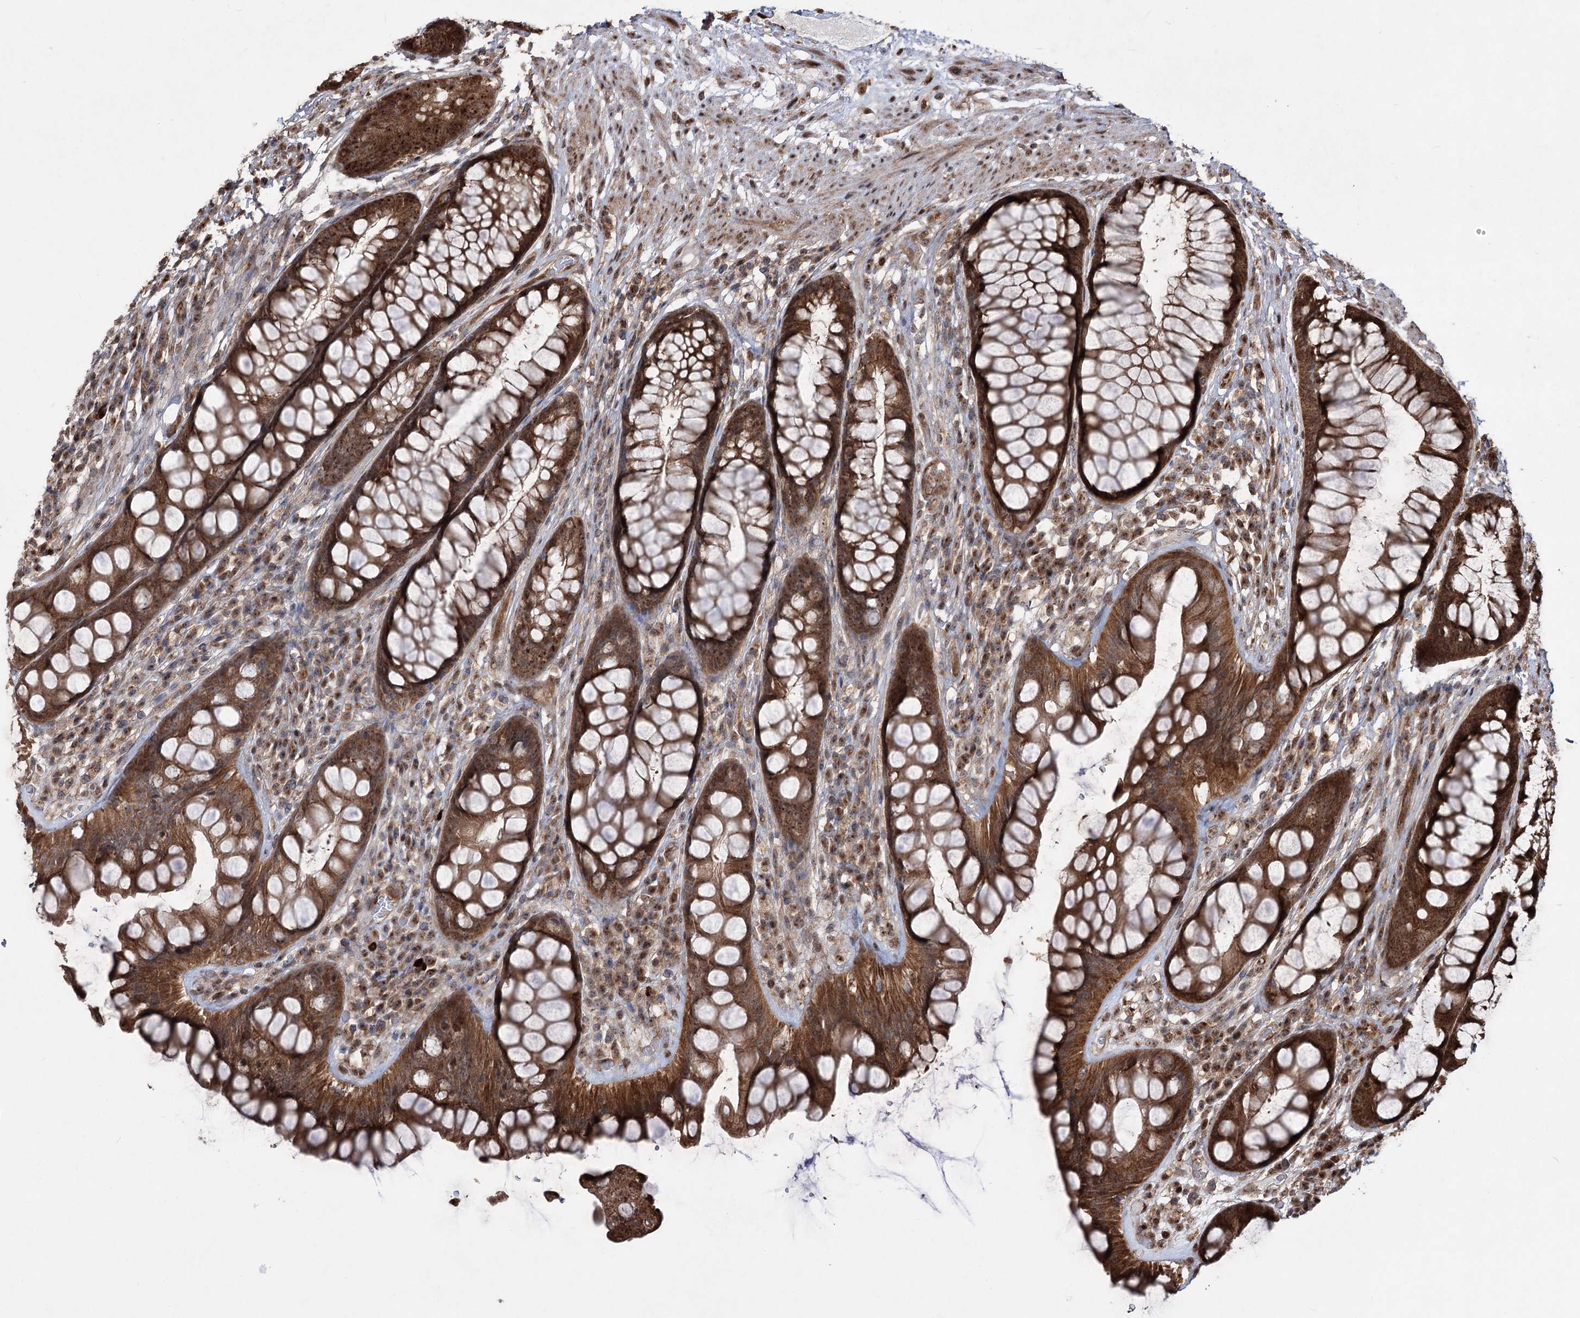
{"staining": {"intensity": "strong", "quantity": ">75%", "location": "cytoplasmic/membranous,nuclear"}, "tissue": "rectum", "cell_type": "Glandular cells", "image_type": "normal", "snomed": [{"axis": "morphology", "description": "Normal tissue, NOS"}, {"axis": "topography", "description": "Rectum"}], "caption": "DAB immunohistochemical staining of unremarkable human rectum demonstrates strong cytoplasmic/membranous,nuclear protein expression in about >75% of glandular cells. Using DAB (brown) and hematoxylin (blue) stains, captured at high magnification using brightfield microscopy.", "gene": "SERINC5", "patient": {"sex": "male", "age": 74}}